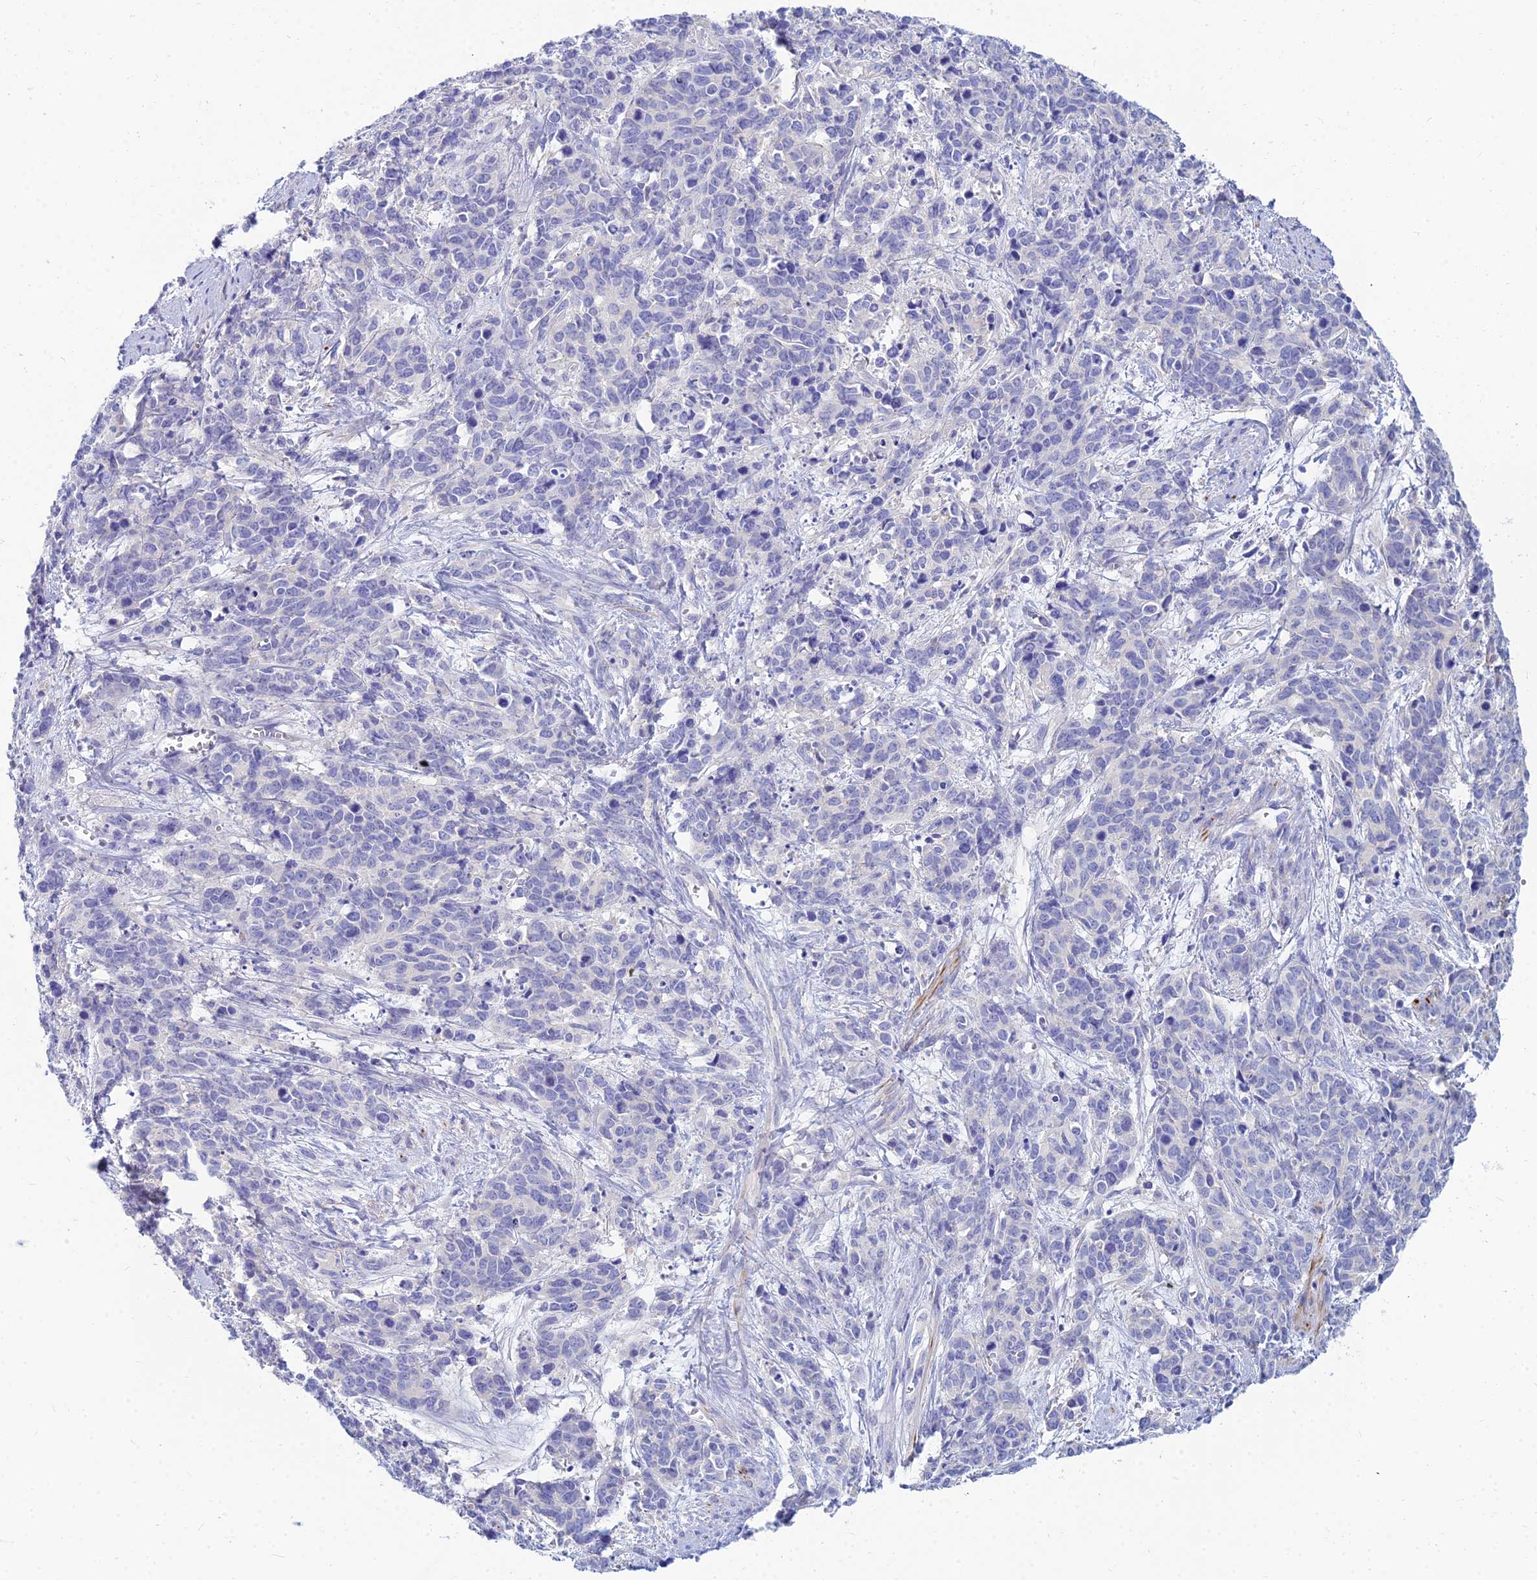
{"staining": {"intensity": "negative", "quantity": "none", "location": "none"}, "tissue": "cervical cancer", "cell_type": "Tumor cells", "image_type": "cancer", "snomed": [{"axis": "morphology", "description": "Squamous cell carcinoma, NOS"}, {"axis": "topography", "description": "Cervix"}], "caption": "The histopathology image displays no significant expression in tumor cells of cervical cancer (squamous cell carcinoma).", "gene": "ZNF552", "patient": {"sex": "female", "age": 60}}